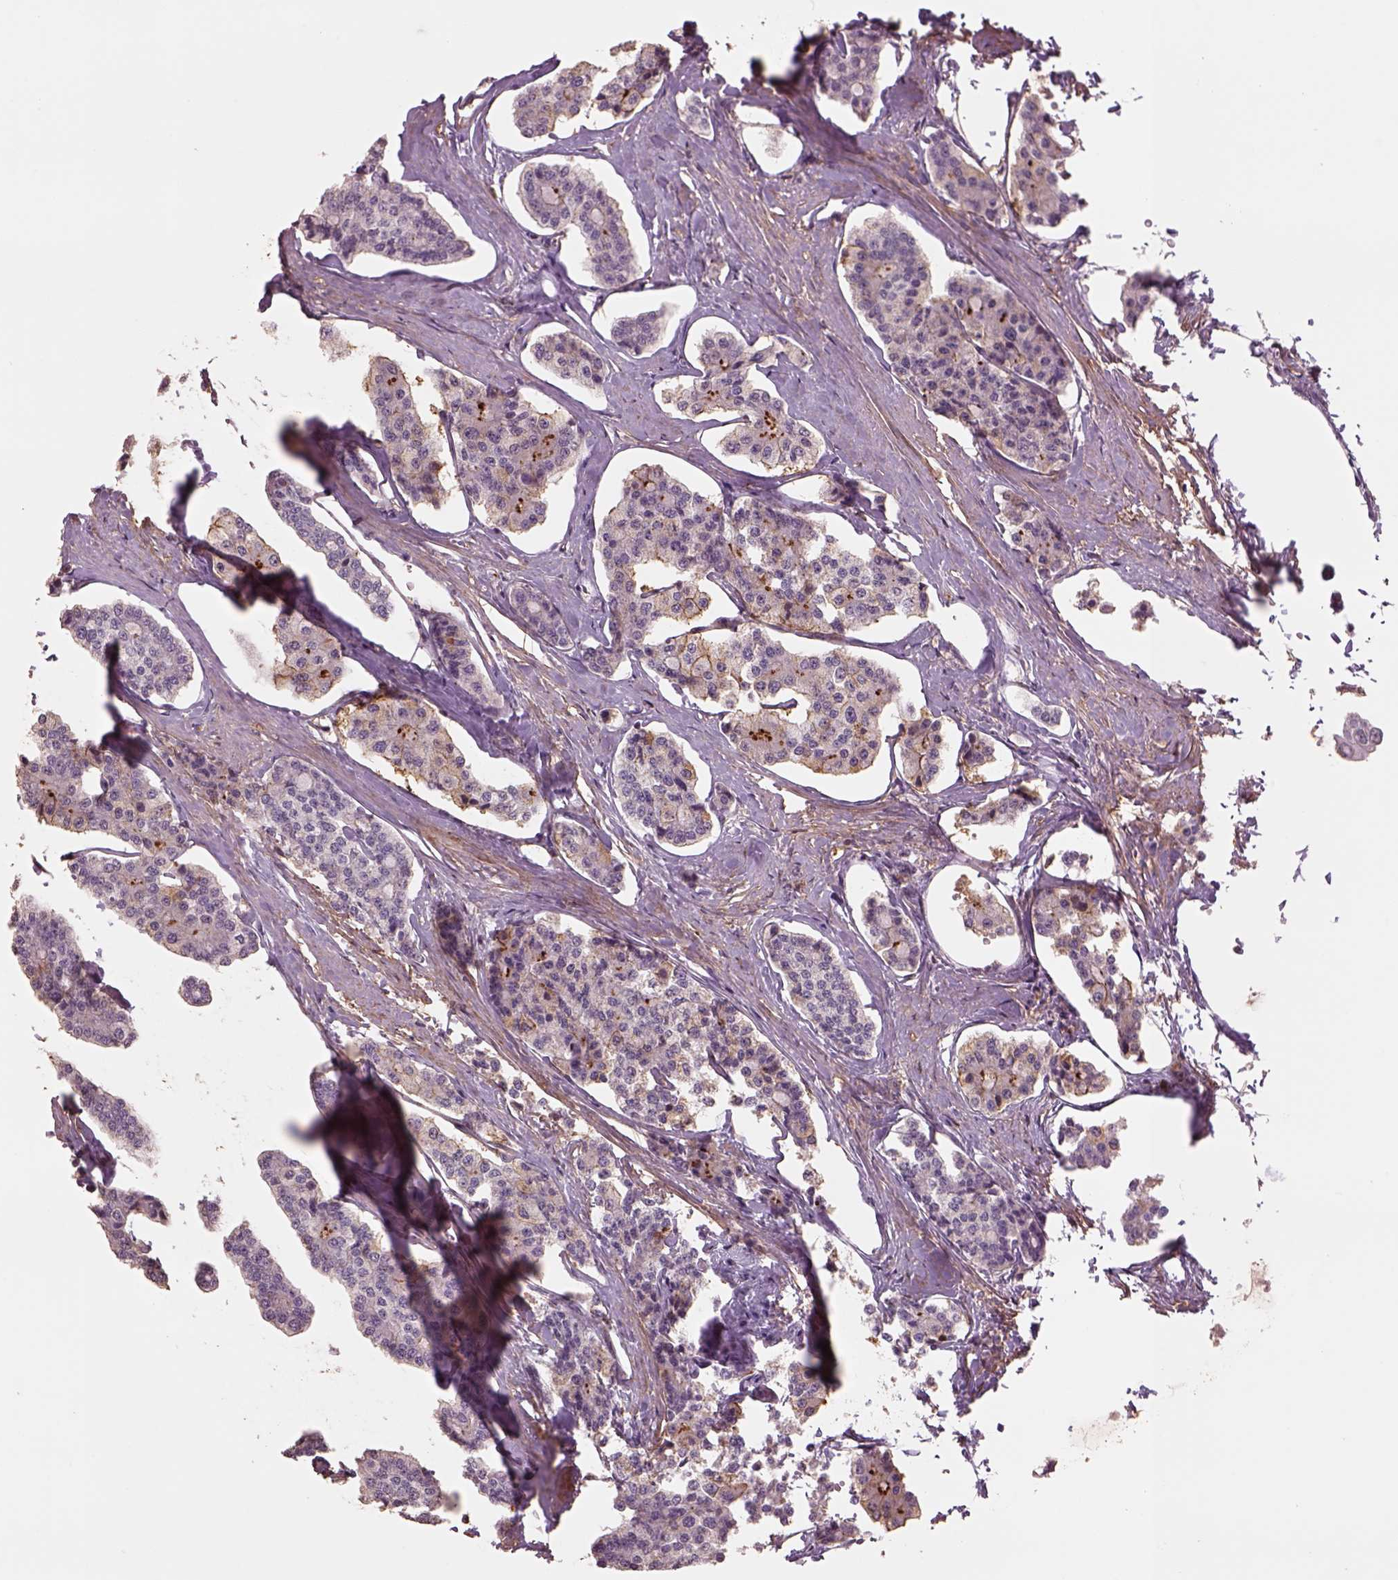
{"staining": {"intensity": "negative", "quantity": "none", "location": "none"}, "tissue": "carcinoid", "cell_type": "Tumor cells", "image_type": "cancer", "snomed": [{"axis": "morphology", "description": "Carcinoid, malignant, NOS"}, {"axis": "topography", "description": "Small intestine"}], "caption": "Immunohistochemistry (IHC) histopathology image of neoplastic tissue: human carcinoid (malignant) stained with DAB (3,3'-diaminobenzidine) displays no significant protein positivity in tumor cells.", "gene": "LIN7A", "patient": {"sex": "female", "age": 65}}